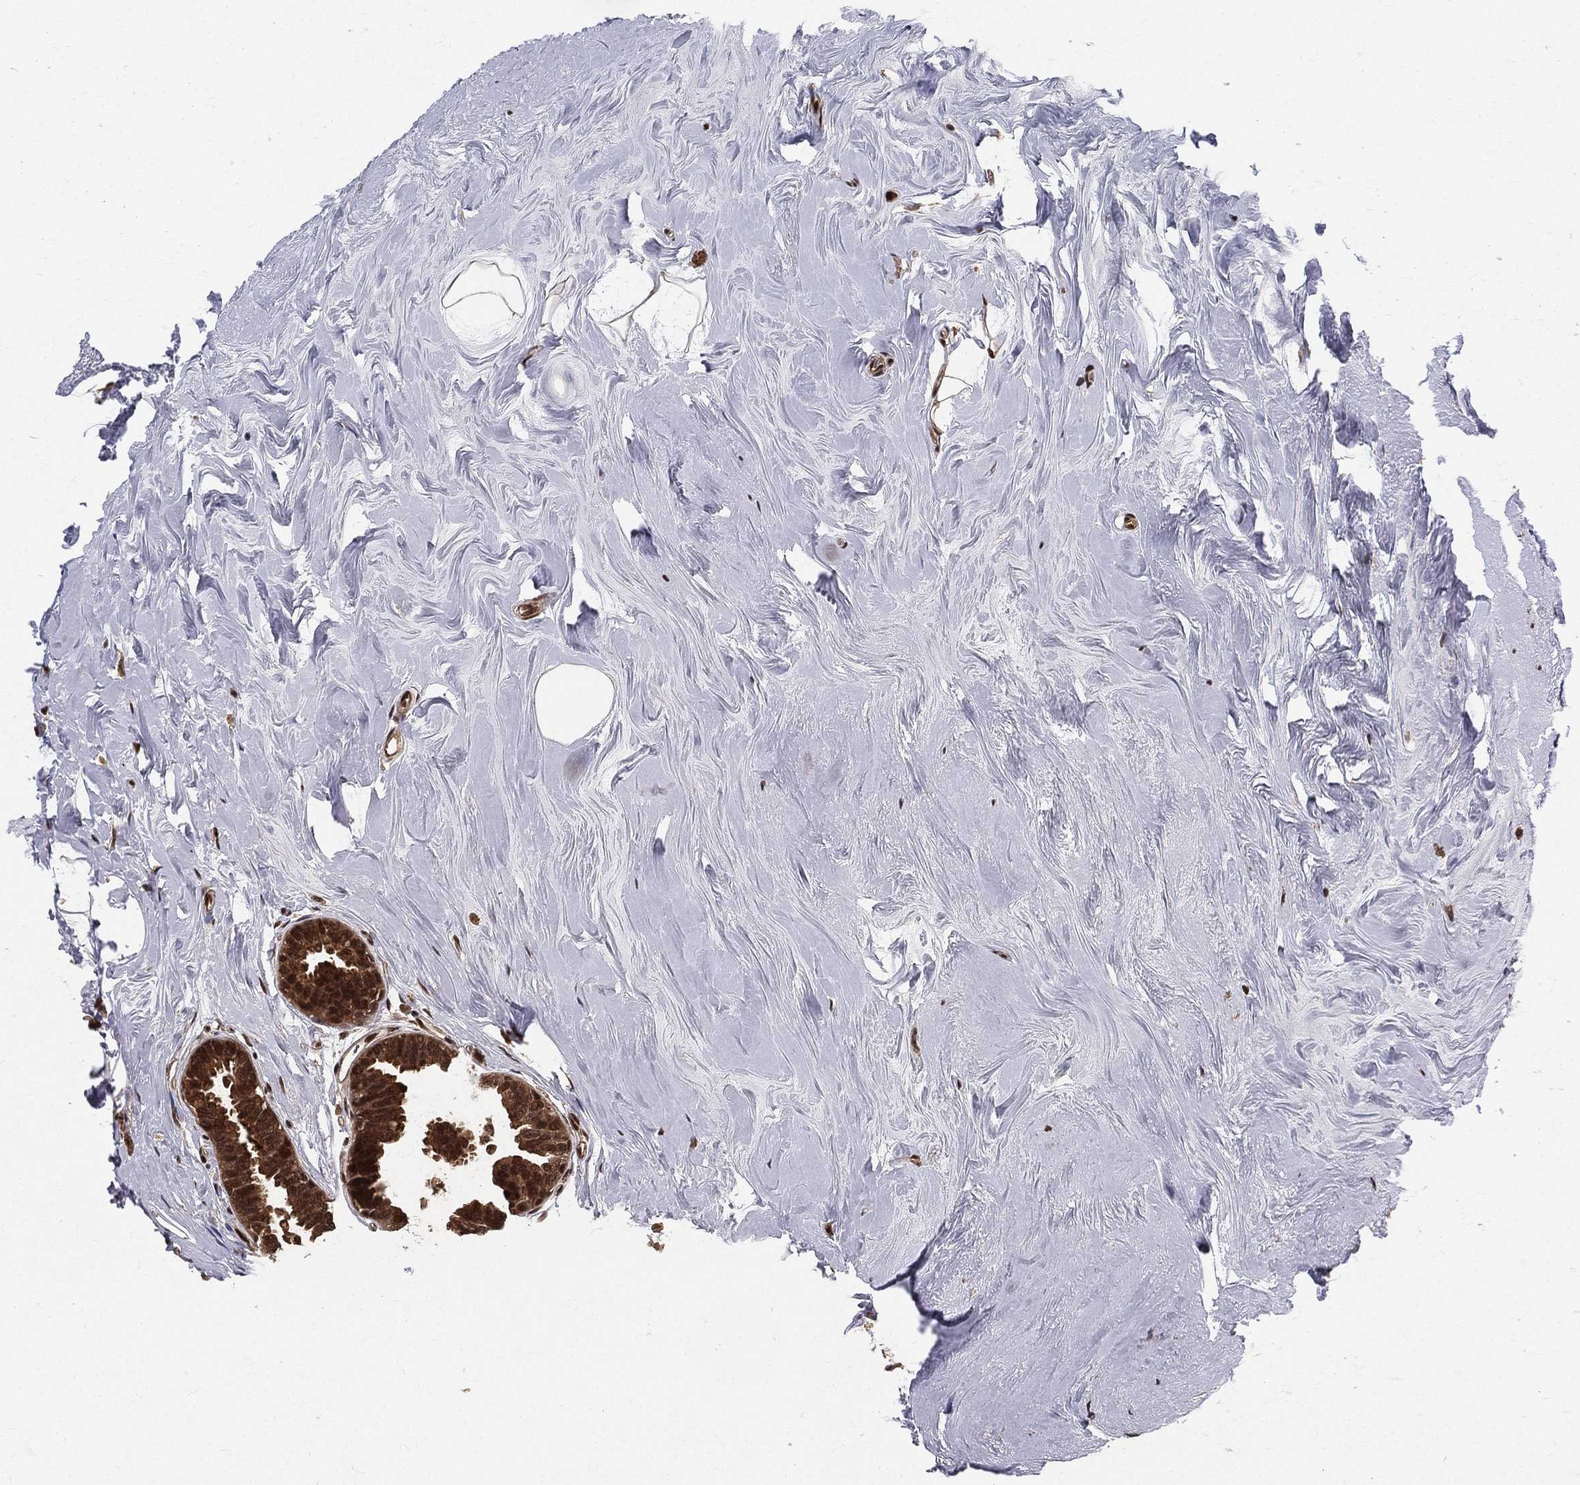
{"staining": {"intensity": "moderate", "quantity": ">75%", "location": "cytoplasmic/membranous,nuclear"}, "tissue": "breast cancer", "cell_type": "Tumor cells", "image_type": "cancer", "snomed": [{"axis": "morphology", "description": "Duct carcinoma"}, {"axis": "topography", "description": "Breast"}], "caption": "Human invasive ductal carcinoma (breast) stained with a protein marker exhibits moderate staining in tumor cells.", "gene": "COPS4", "patient": {"sex": "female", "age": 55}}